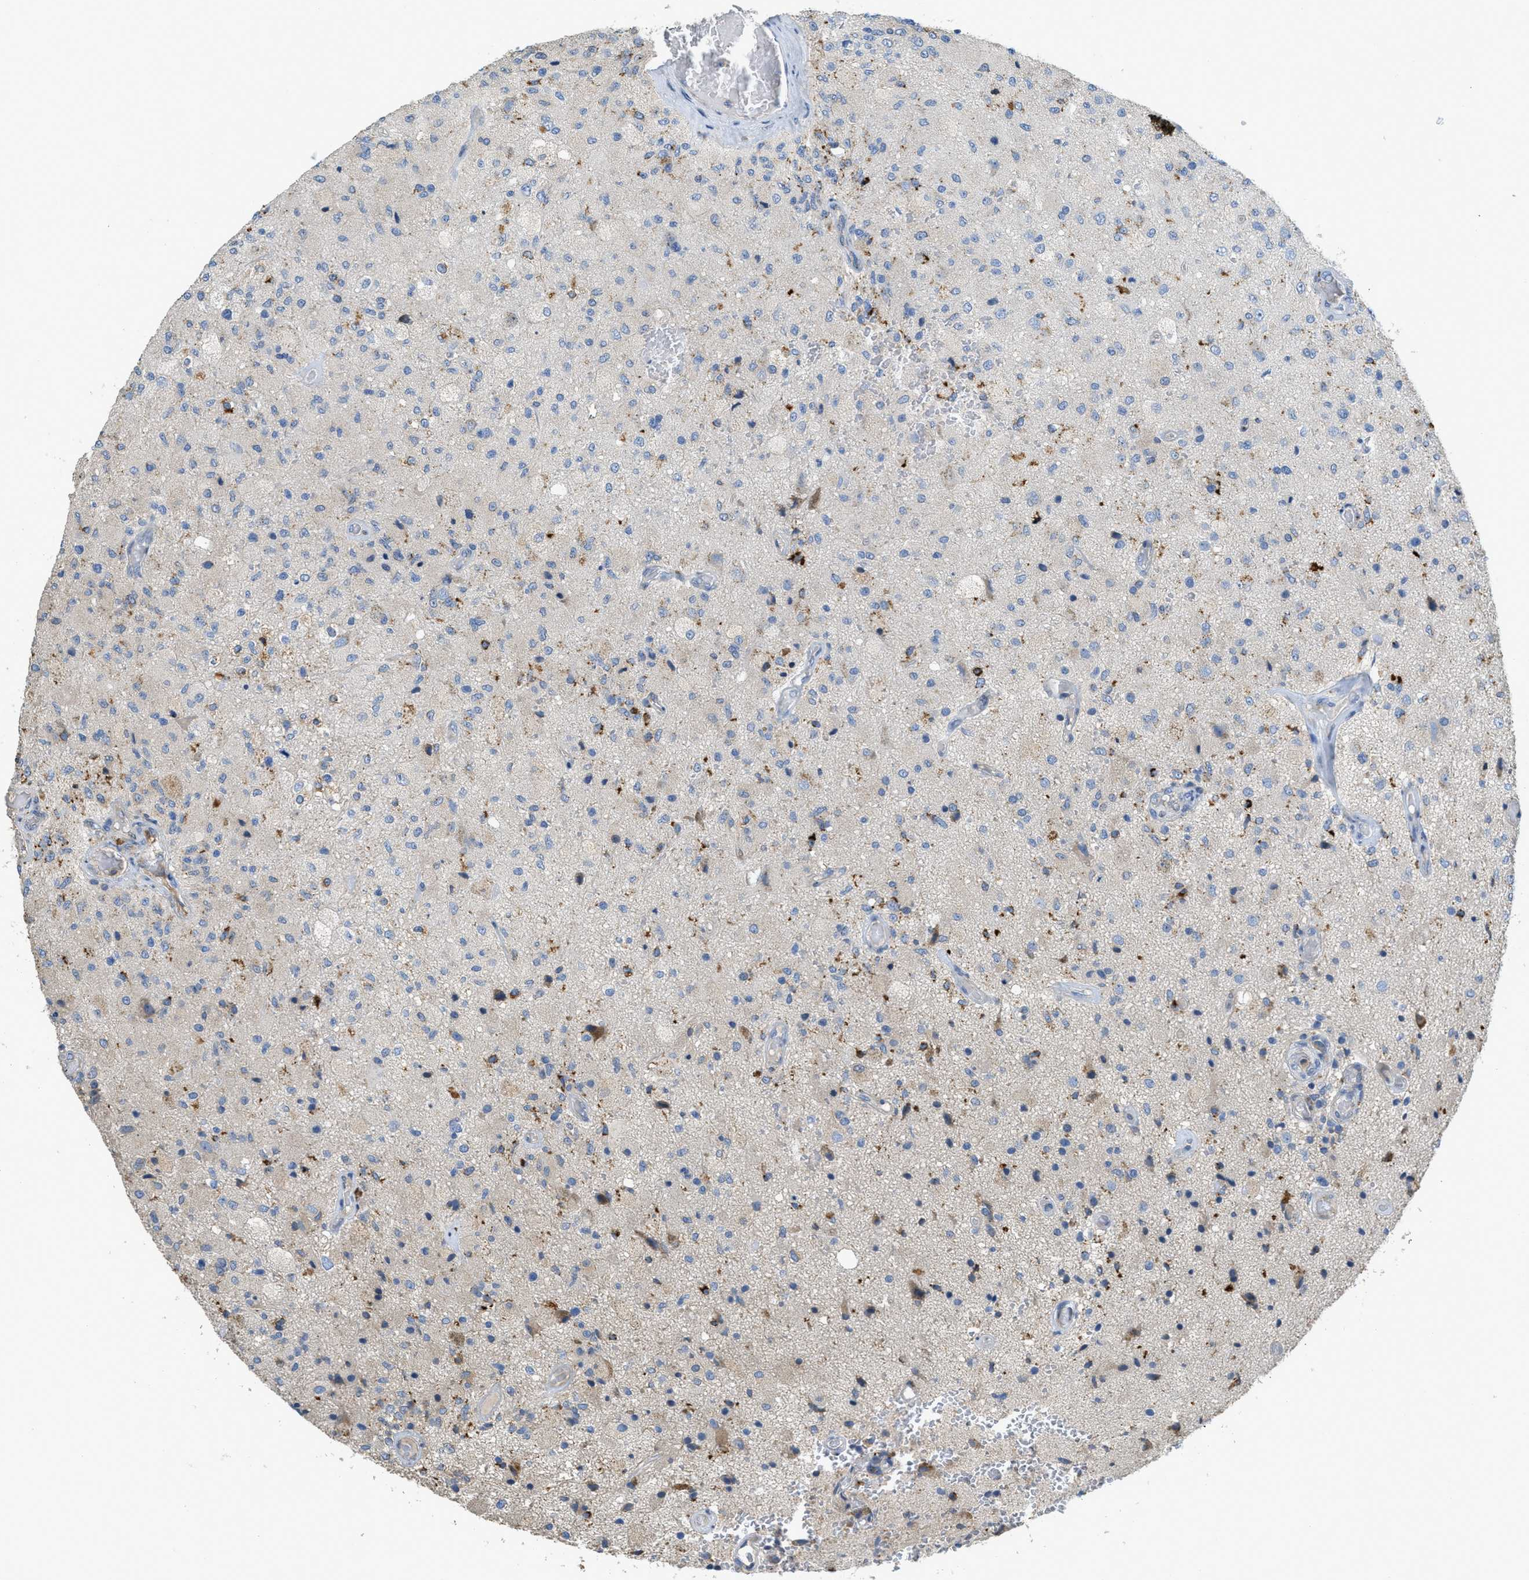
{"staining": {"intensity": "negative", "quantity": "none", "location": "none"}, "tissue": "glioma", "cell_type": "Tumor cells", "image_type": "cancer", "snomed": [{"axis": "morphology", "description": "Normal tissue, NOS"}, {"axis": "morphology", "description": "Glioma, malignant, High grade"}, {"axis": "topography", "description": "Cerebral cortex"}], "caption": "This is an immunohistochemistry (IHC) image of malignant glioma (high-grade). There is no expression in tumor cells.", "gene": "CASP10", "patient": {"sex": "male", "age": 77}}